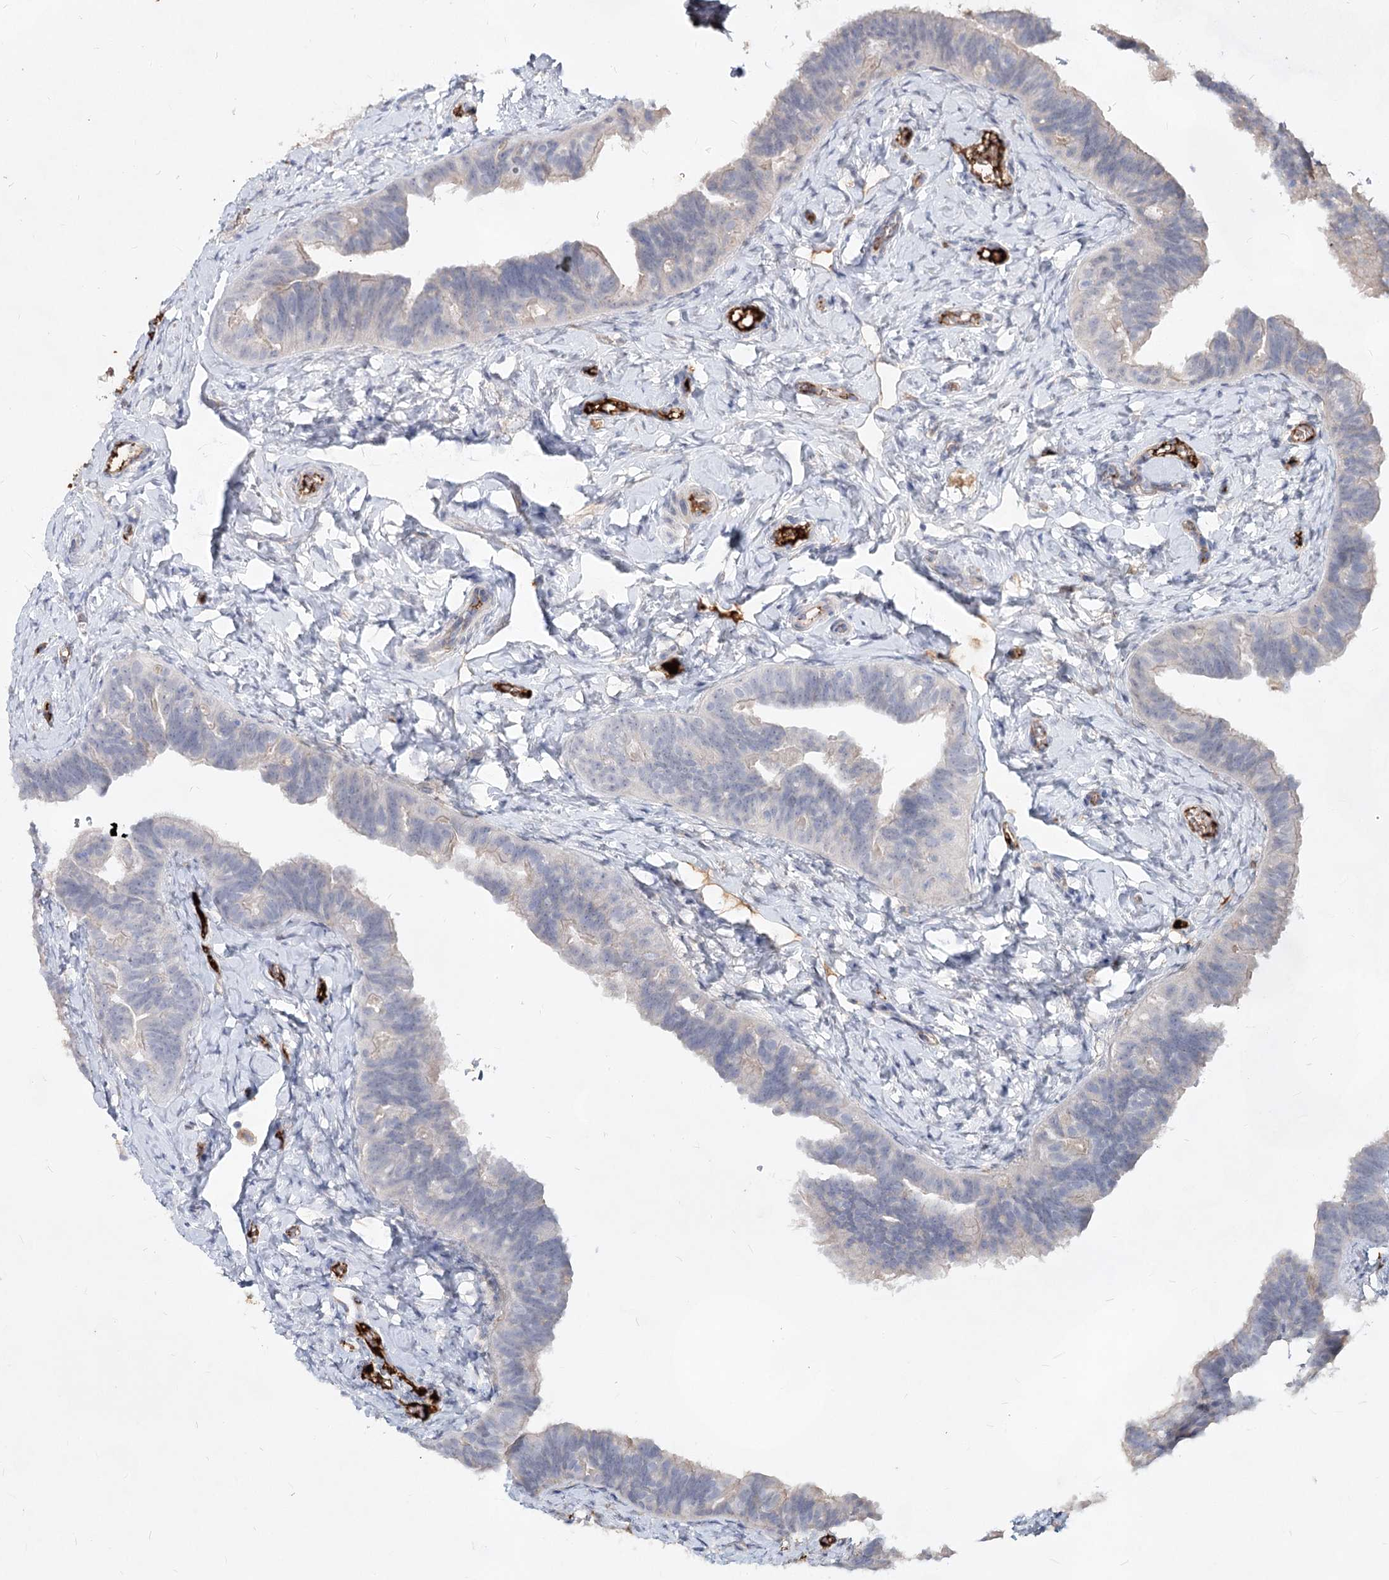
{"staining": {"intensity": "negative", "quantity": "none", "location": "none"}, "tissue": "fallopian tube", "cell_type": "Glandular cells", "image_type": "normal", "snomed": [{"axis": "morphology", "description": "Normal tissue, NOS"}, {"axis": "topography", "description": "Fallopian tube"}], "caption": "DAB (3,3'-diaminobenzidine) immunohistochemical staining of unremarkable fallopian tube reveals no significant expression in glandular cells.", "gene": "TASOR2", "patient": {"sex": "female", "age": 65}}